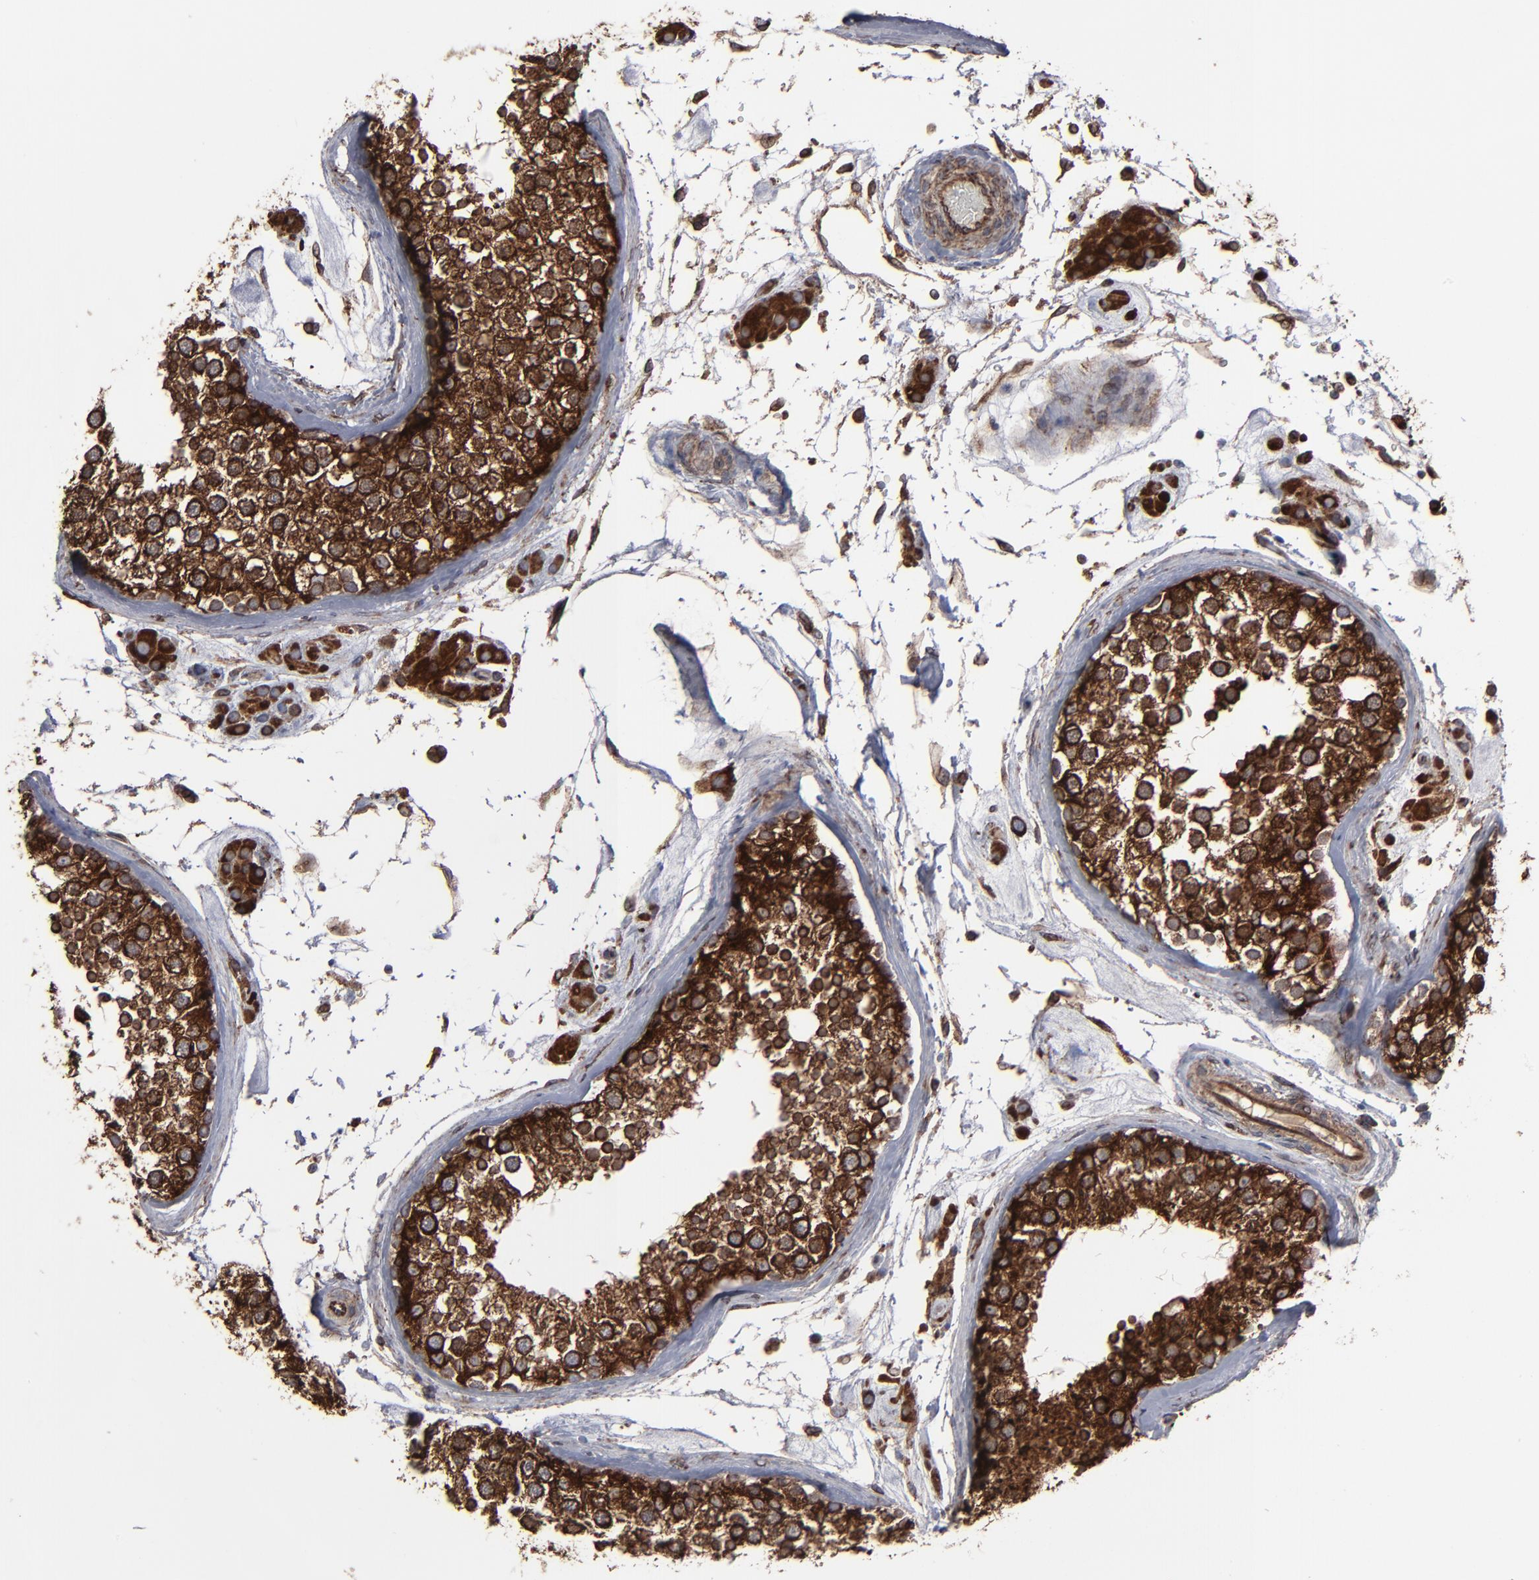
{"staining": {"intensity": "strong", "quantity": ">75%", "location": "cytoplasmic/membranous"}, "tissue": "testis", "cell_type": "Cells in seminiferous ducts", "image_type": "normal", "snomed": [{"axis": "morphology", "description": "Normal tissue, NOS"}, {"axis": "topography", "description": "Testis"}], "caption": "Approximately >75% of cells in seminiferous ducts in normal human testis demonstrate strong cytoplasmic/membranous protein expression as visualized by brown immunohistochemical staining.", "gene": "CNIH1", "patient": {"sex": "male", "age": 46}}